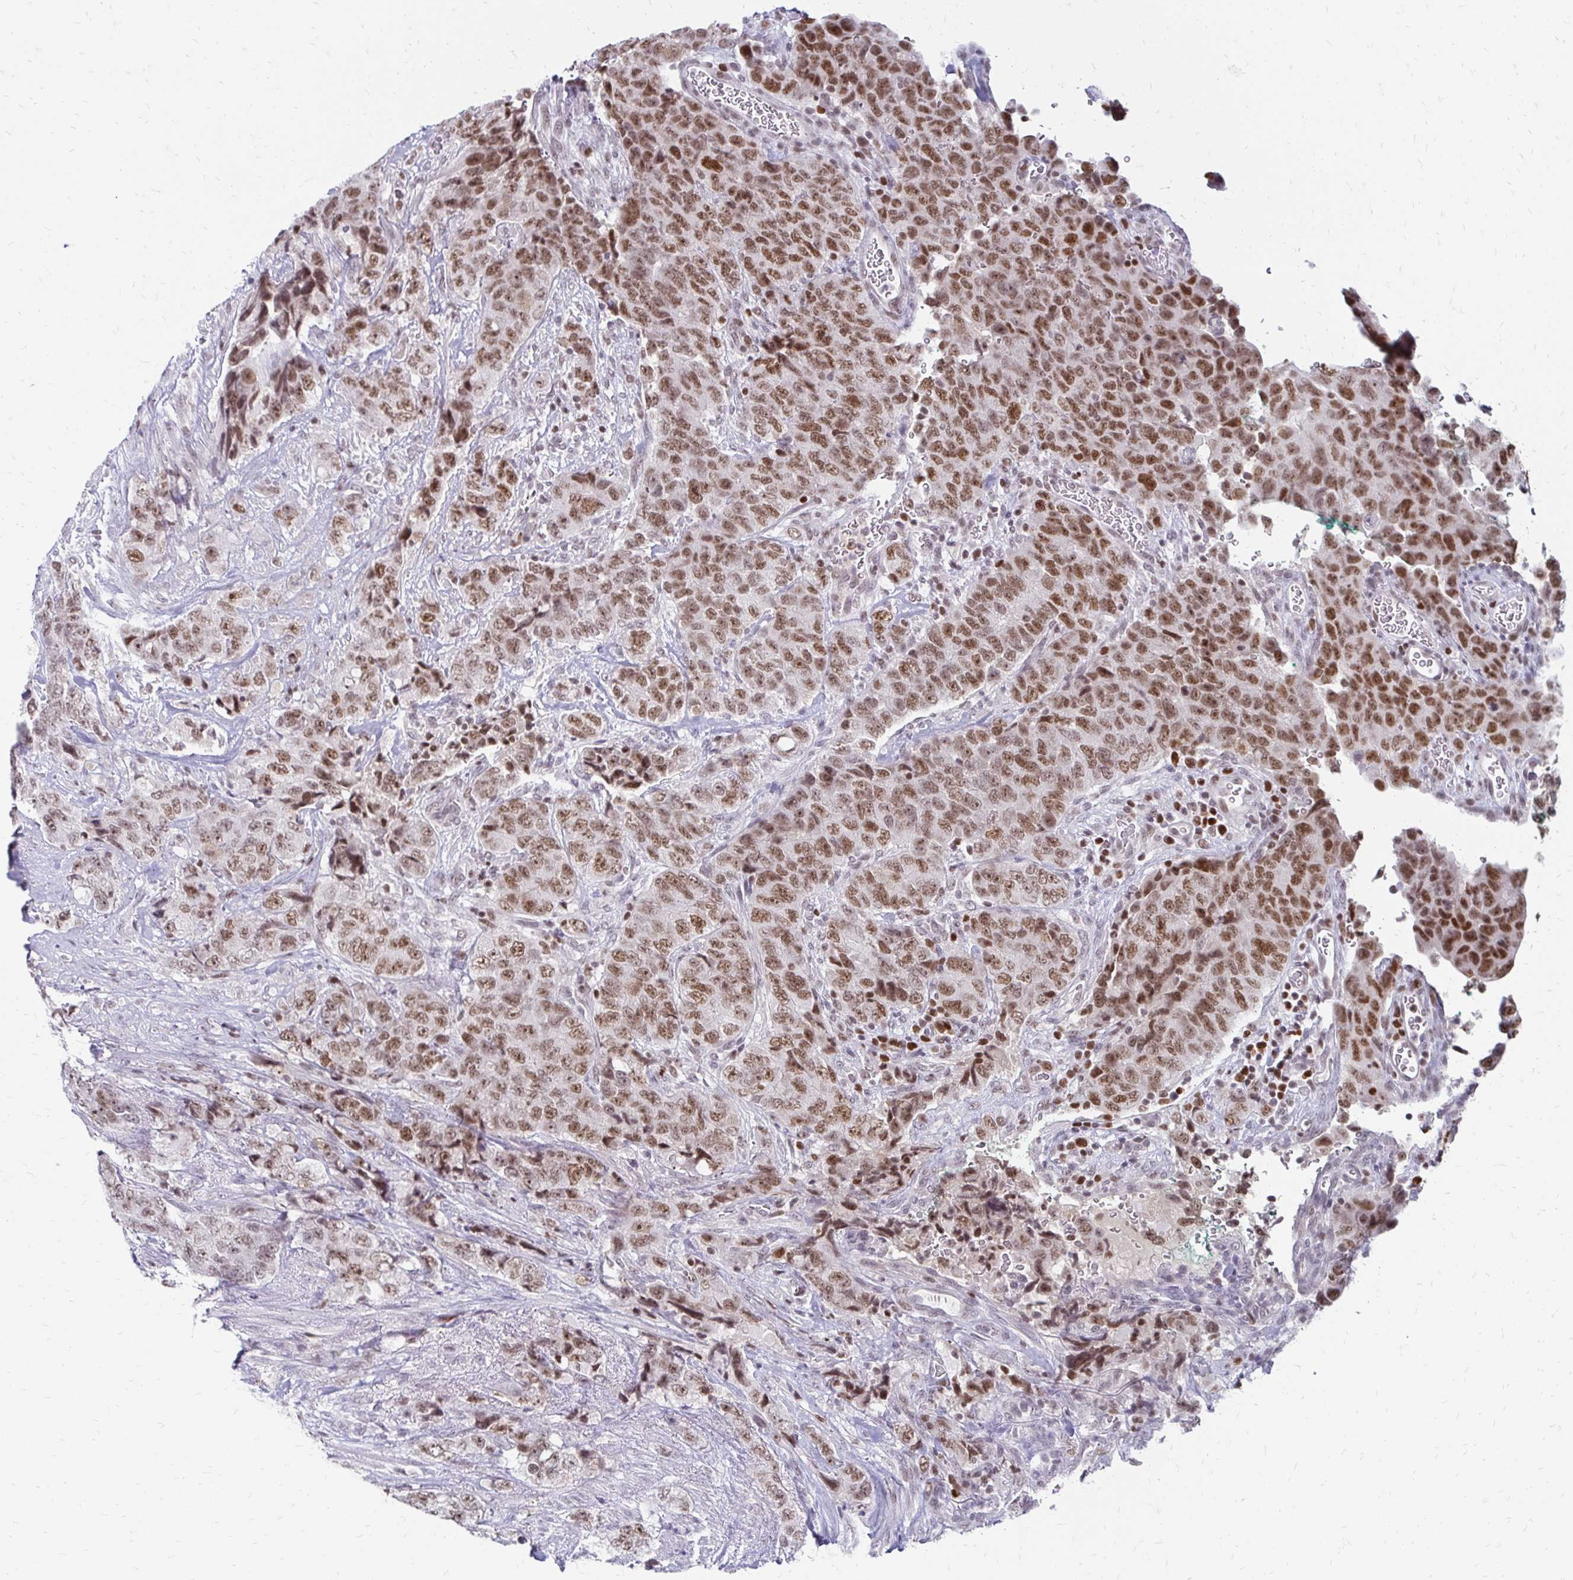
{"staining": {"intensity": "moderate", "quantity": ">75%", "location": "nuclear"}, "tissue": "urothelial cancer", "cell_type": "Tumor cells", "image_type": "cancer", "snomed": [{"axis": "morphology", "description": "Urothelial carcinoma, High grade"}, {"axis": "topography", "description": "Urinary bladder"}], "caption": "Tumor cells exhibit medium levels of moderate nuclear expression in approximately >75% of cells in human urothelial cancer.", "gene": "EED", "patient": {"sex": "female", "age": 78}}